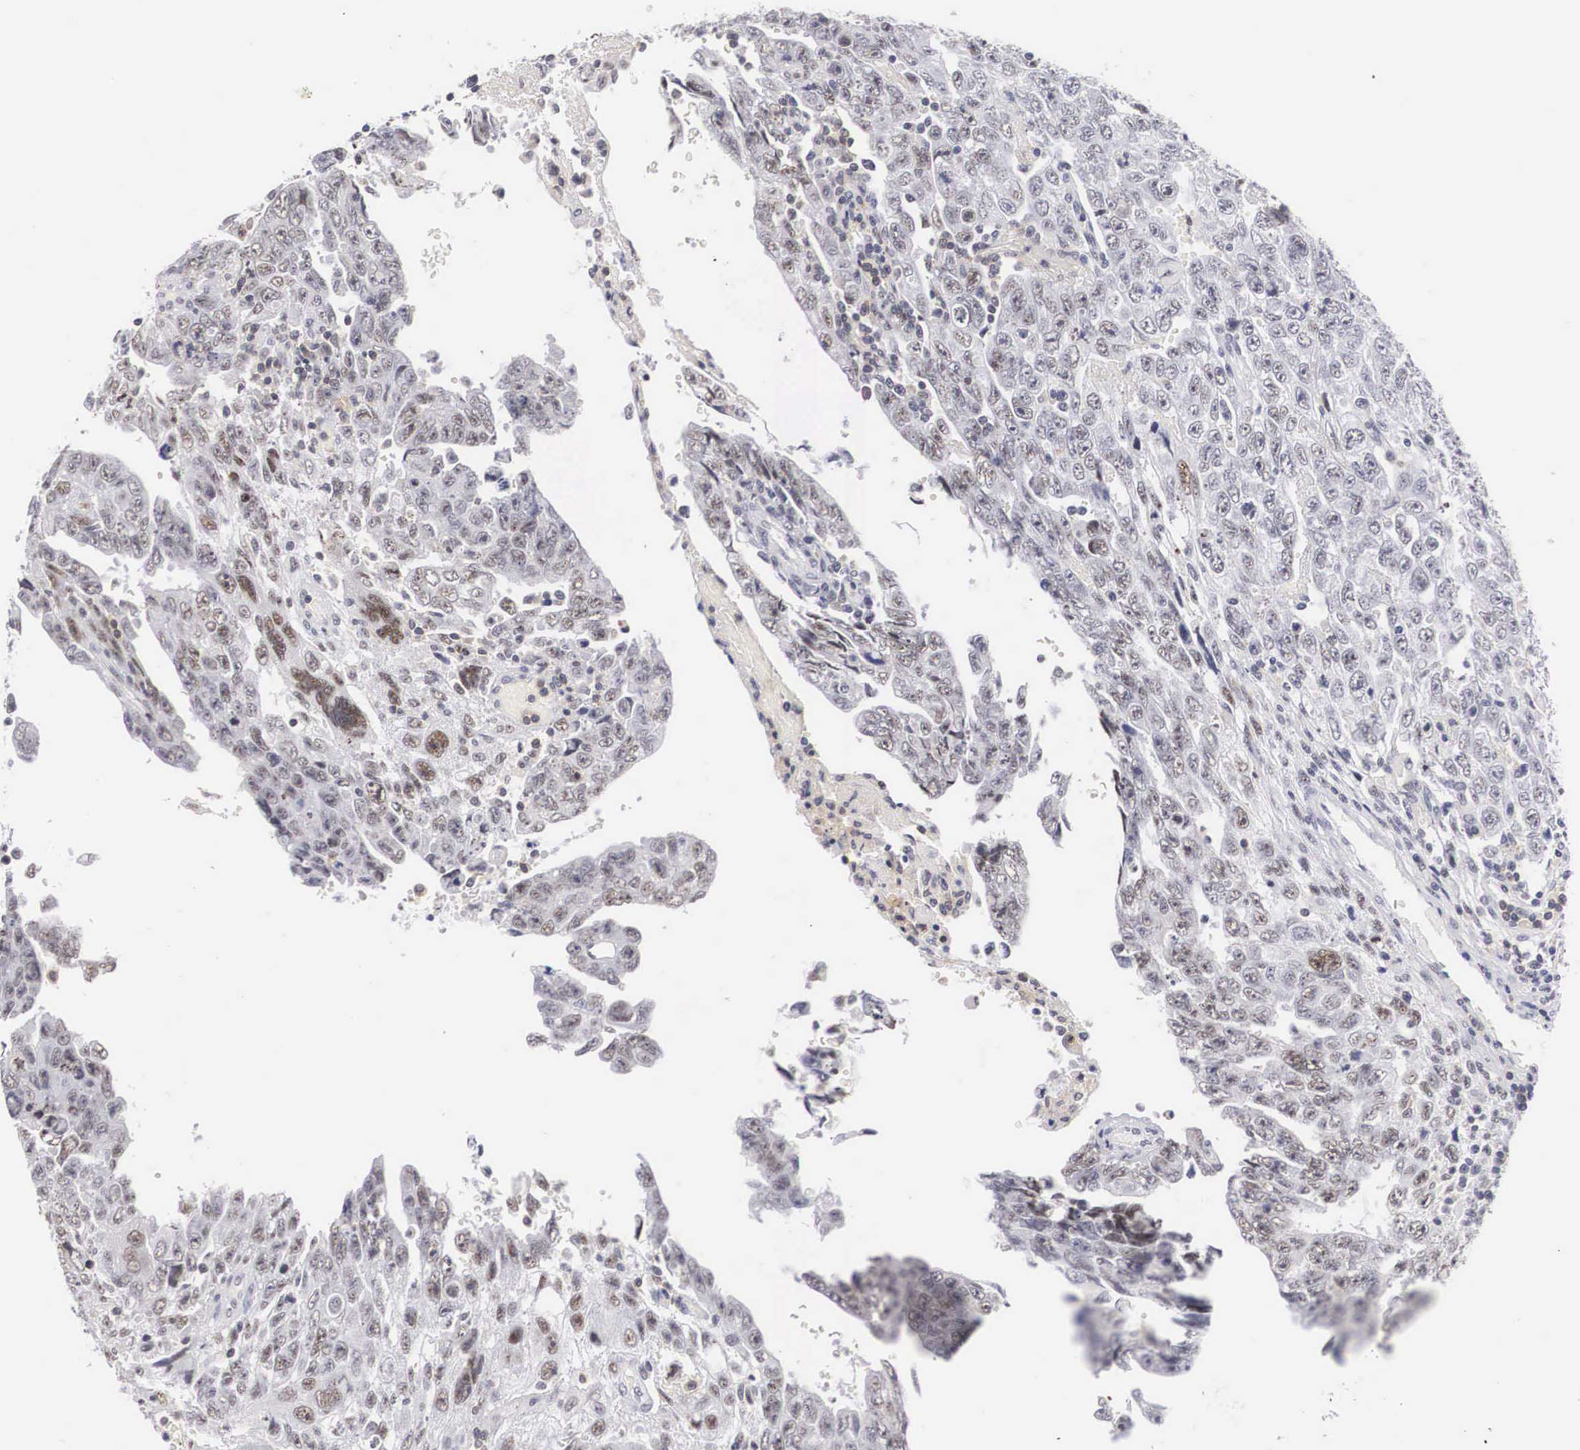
{"staining": {"intensity": "negative", "quantity": "none", "location": "none"}, "tissue": "testis cancer", "cell_type": "Tumor cells", "image_type": "cancer", "snomed": [{"axis": "morphology", "description": "Carcinoma, Embryonal, NOS"}, {"axis": "topography", "description": "Testis"}], "caption": "This is a histopathology image of immunohistochemistry staining of embryonal carcinoma (testis), which shows no positivity in tumor cells.", "gene": "FAM47A", "patient": {"sex": "male", "age": 28}}